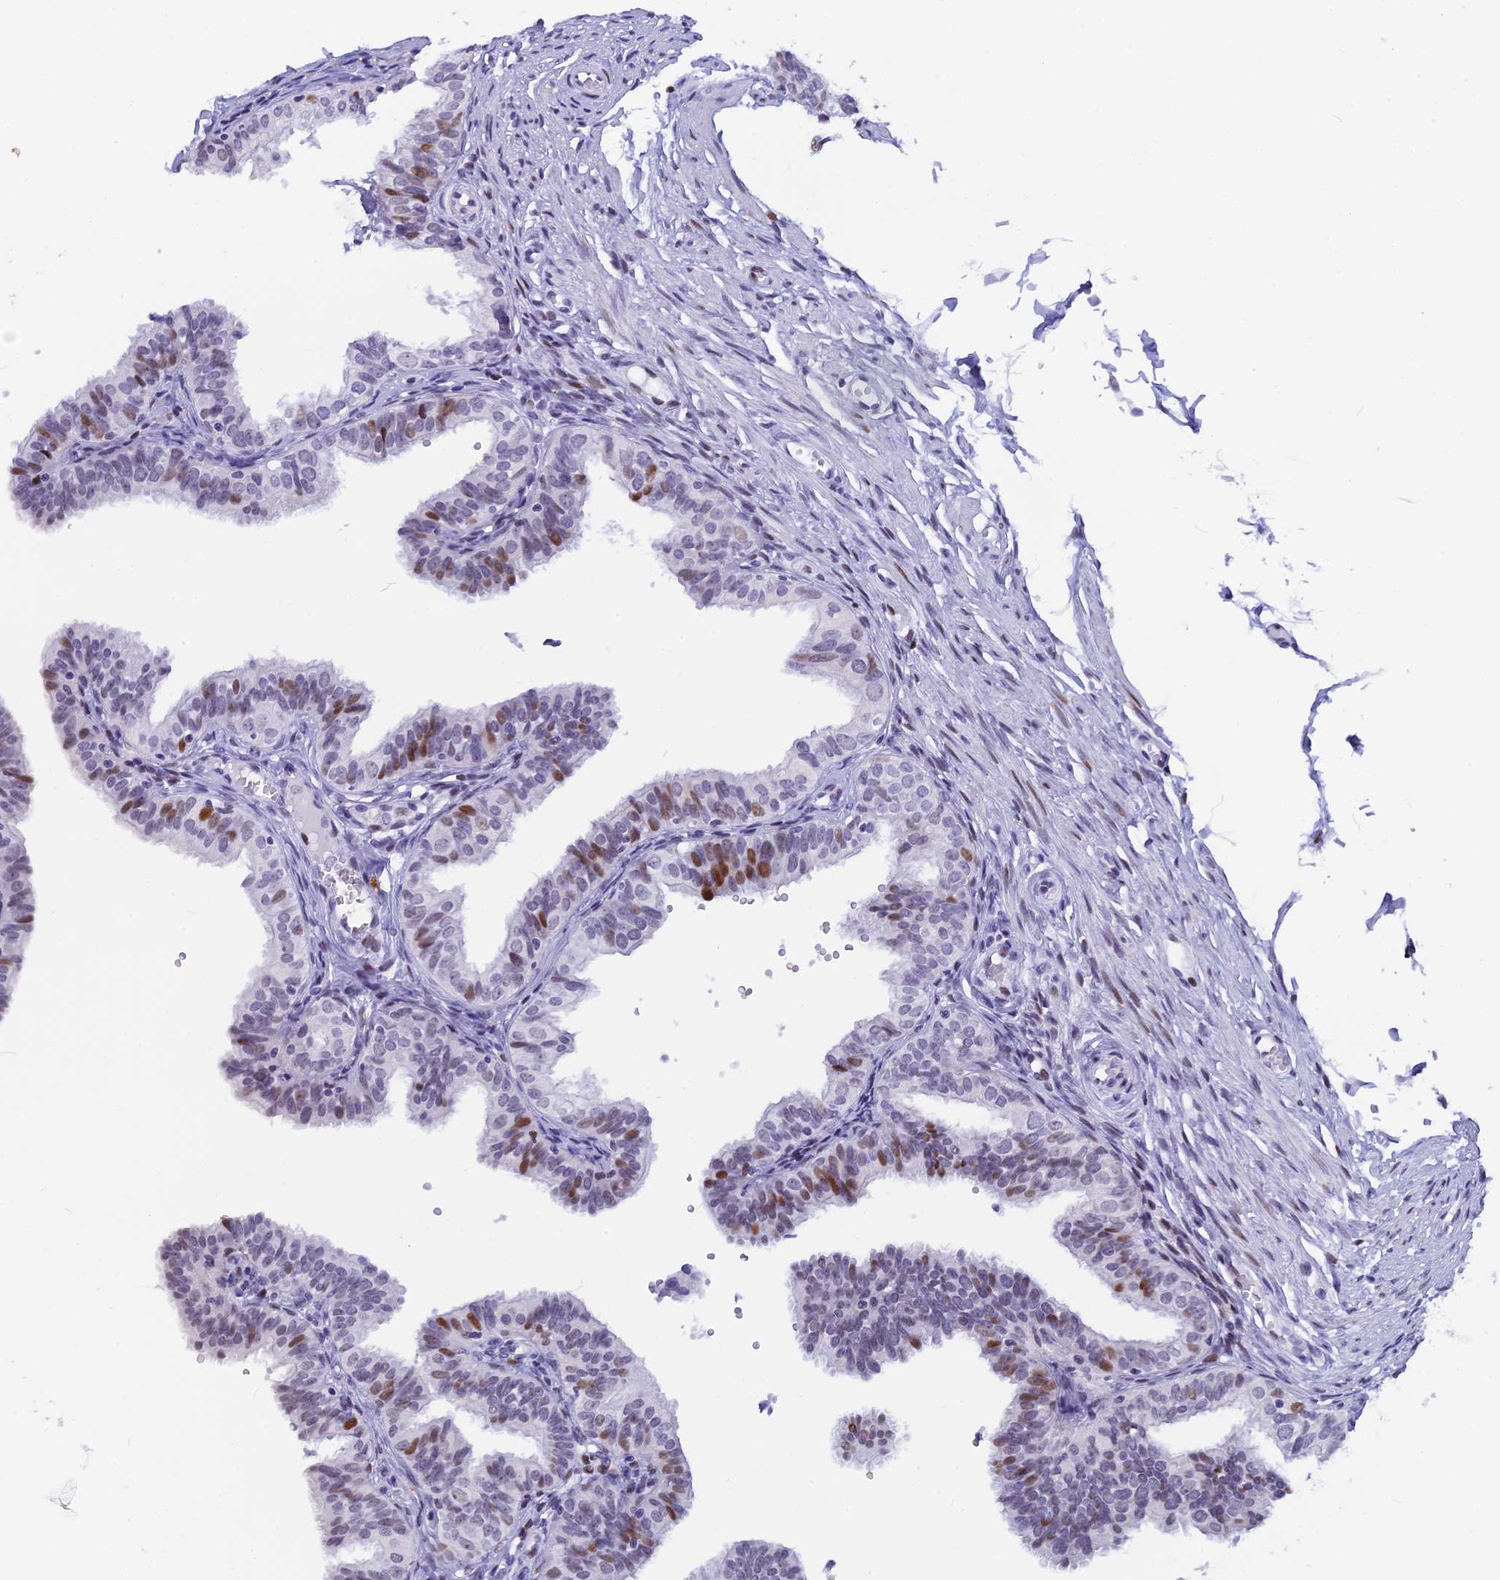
{"staining": {"intensity": "moderate", "quantity": "<25%", "location": "nuclear"}, "tissue": "fallopian tube", "cell_type": "Glandular cells", "image_type": "normal", "snomed": [{"axis": "morphology", "description": "Normal tissue, NOS"}, {"axis": "topography", "description": "Fallopian tube"}], "caption": "DAB immunohistochemical staining of benign fallopian tube exhibits moderate nuclear protein staining in approximately <25% of glandular cells. Nuclei are stained in blue.", "gene": "NSA2", "patient": {"sex": "female", "age": 35}}